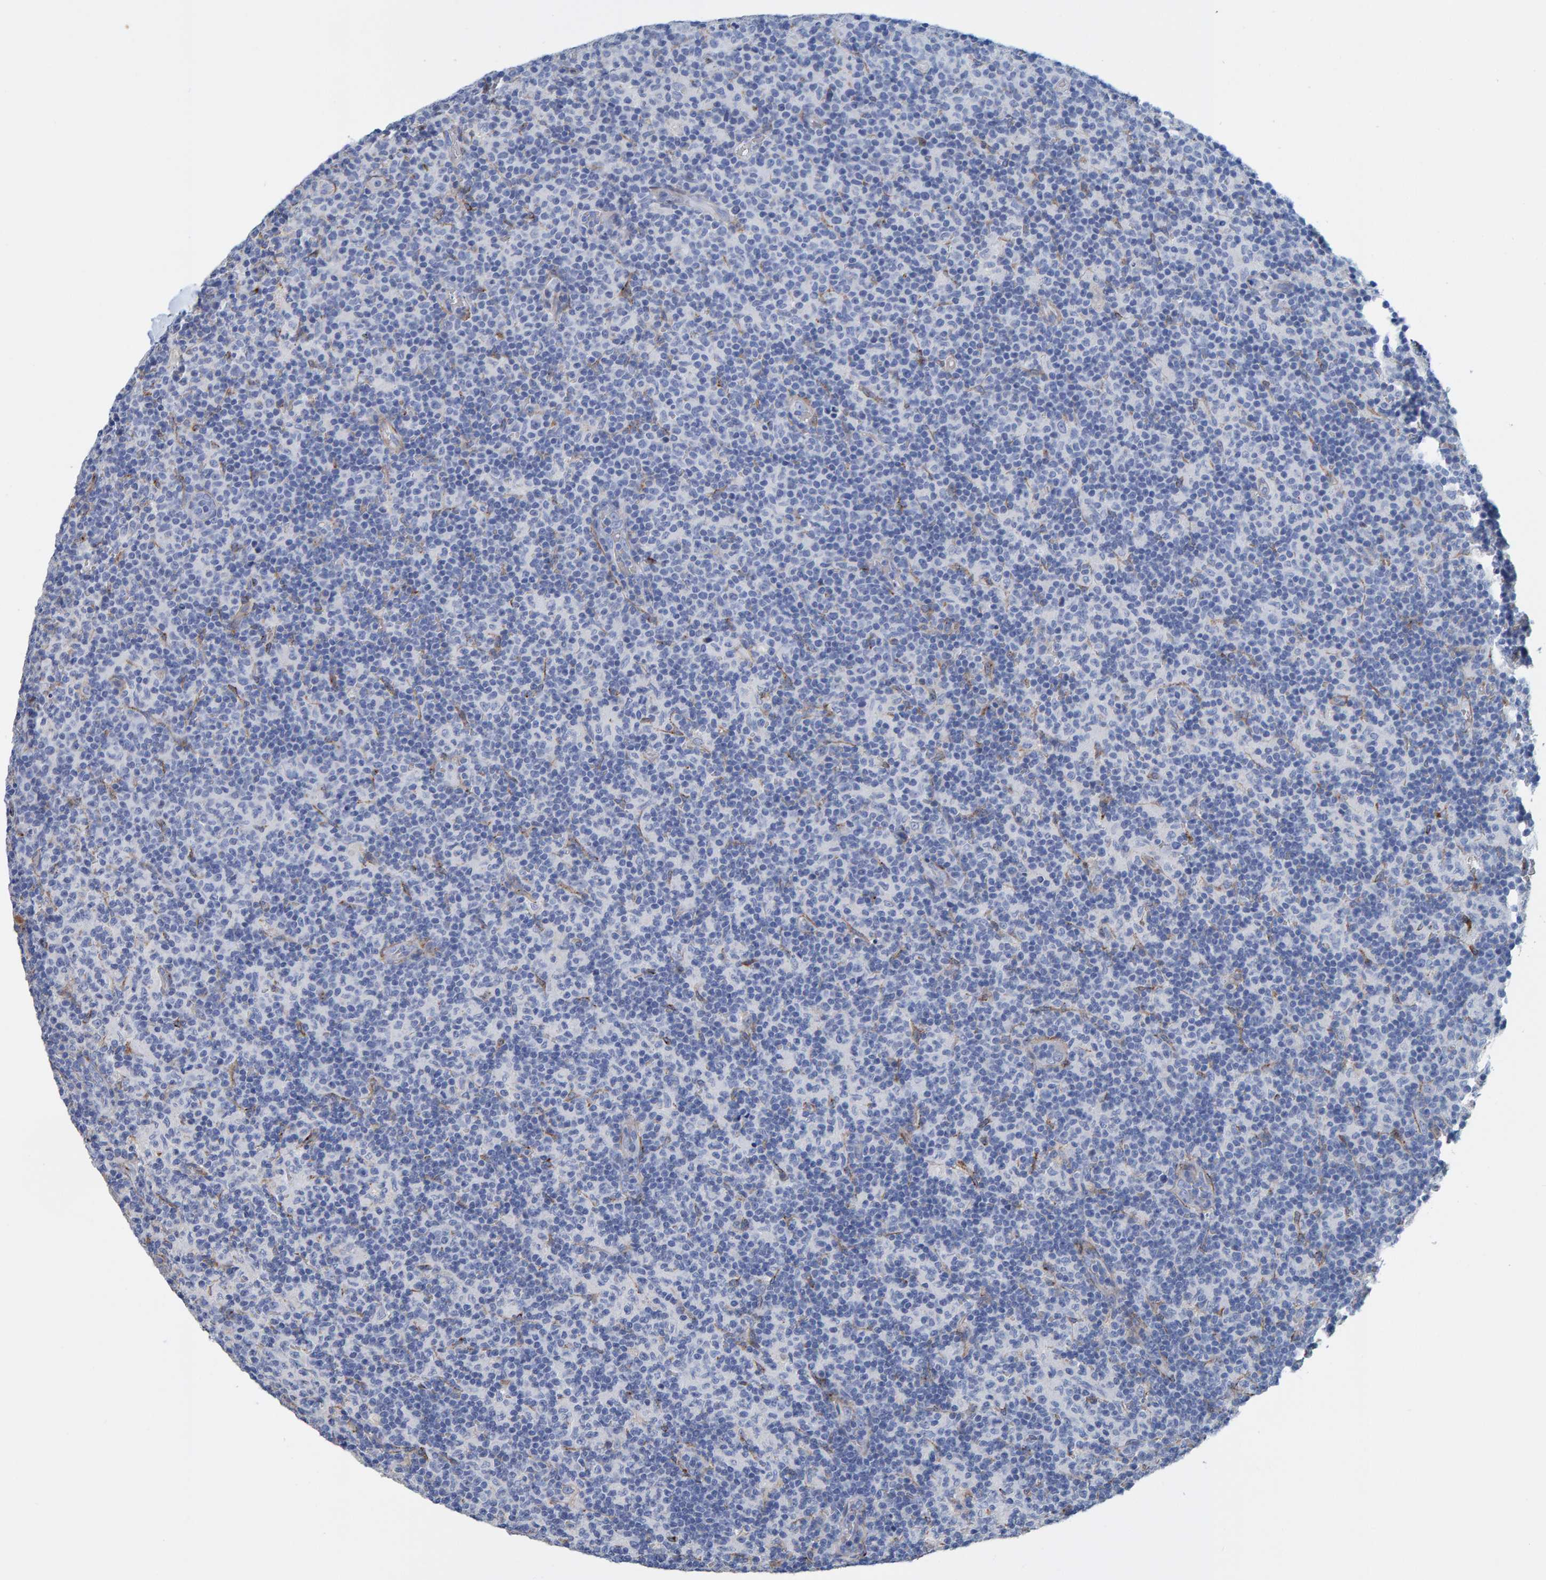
{"staining": {"intensity": "negative", "quantity": "none", "location": "none"}, "tissue": "lymph node", "cell_type": "Germinal center cells", "image_type": "normal", "snomed": [{"axis": "morphology", "description": "Normal tissue, NOS"}, {"axis": "morphology", "description": "Inflammation, NOS"}, {"axis": "topography", "description": "Lymph node"}], "caption": "Germinal center cells show no significant protein expression in unremarkable lymph node.", "gene": "LRP1", "patient": {"sex": "male", "age": 55}}